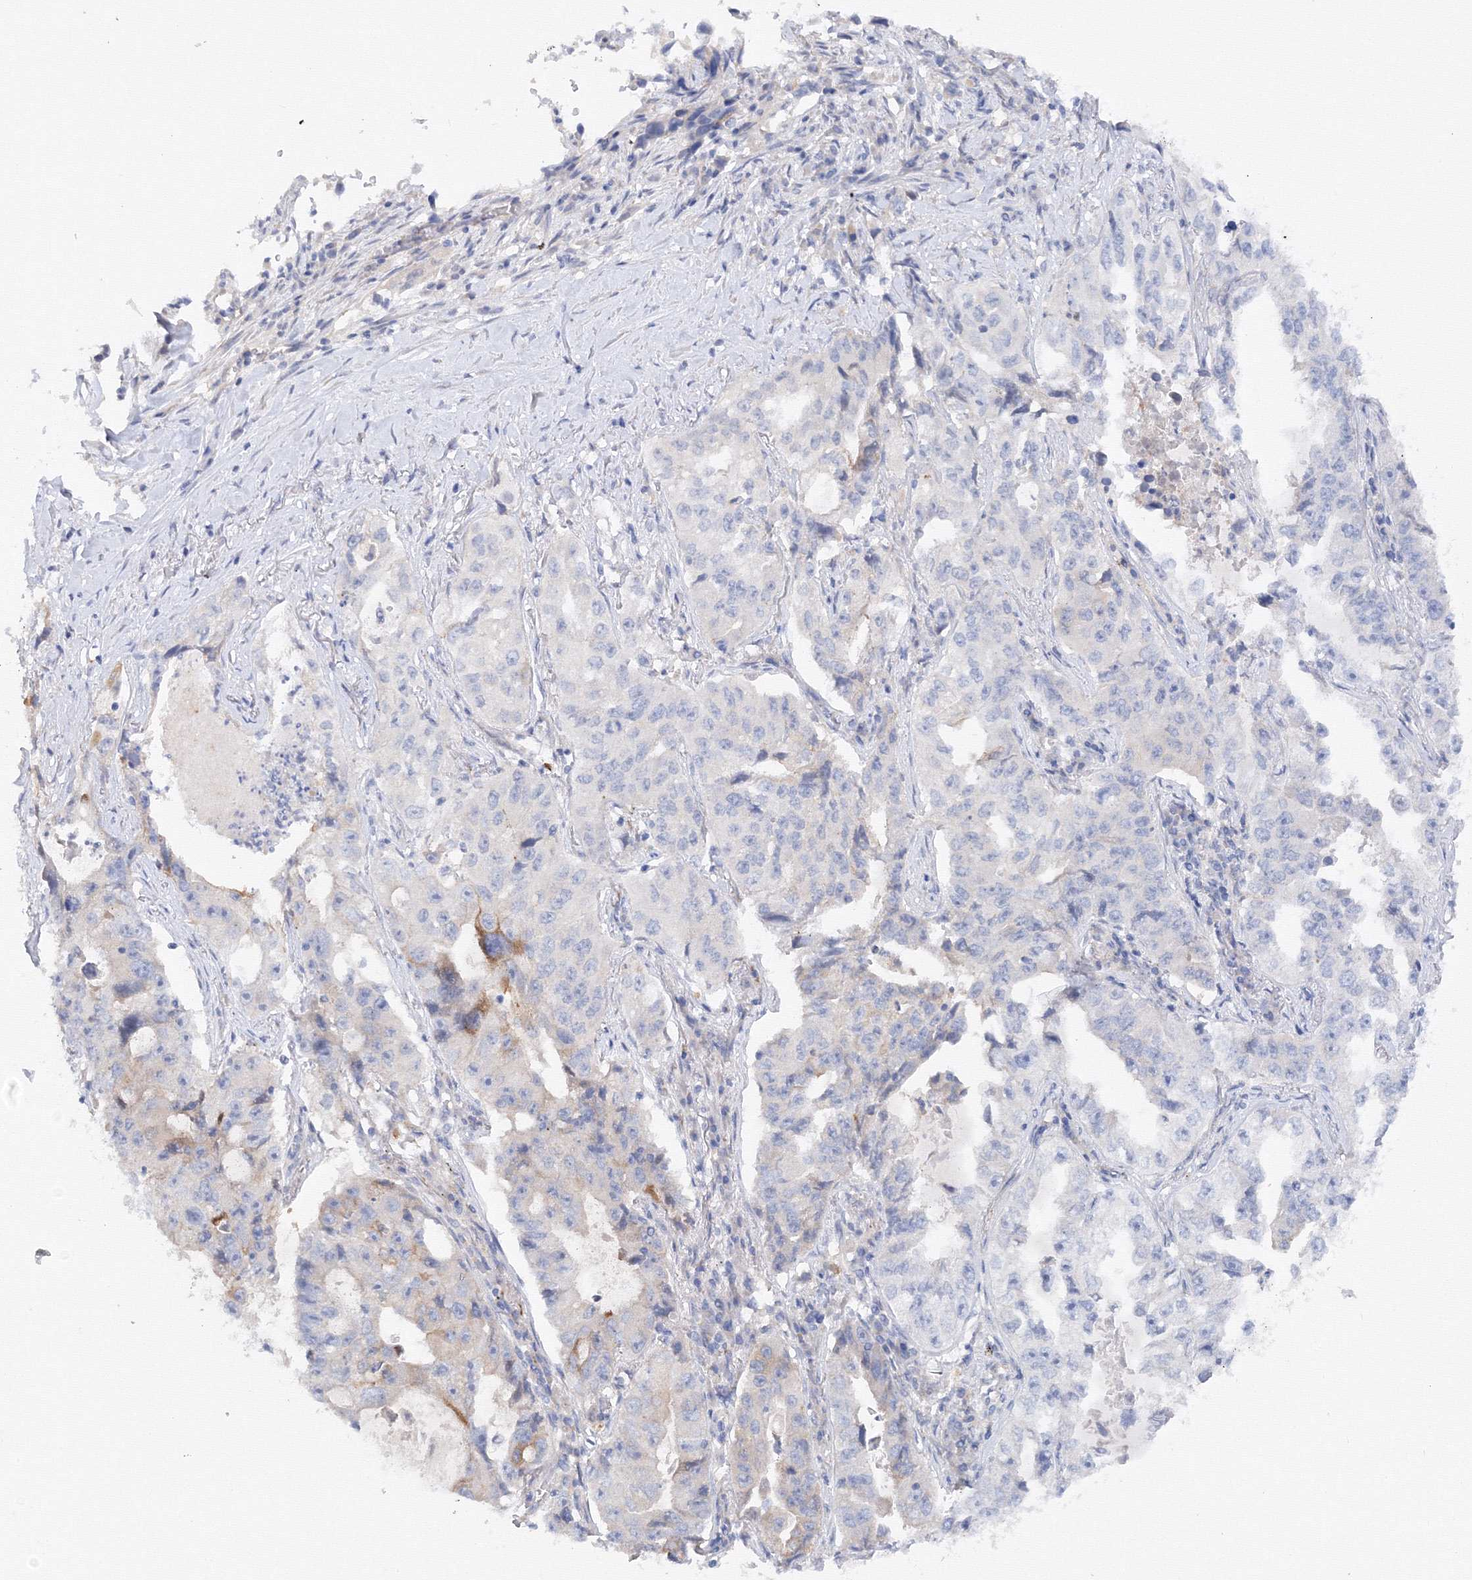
{"staining": {"intensity": "weak", "quantity": "<25%", "location": "cytoplasmic/membranous"}, "tissue": "lung cancer", "cell_type": "Tumor cells", "image_type": "cancer", "snomed": [{"axis": "morphology", "description": "Adenocarcinoma, NOS"}, {"axis": "topography", "description": "Lung"}], "caption": "The immunohistochemistry histopathology image has no significant expression in tumor cells of lung cancer tissue.", "gene": "DIS3L2", "patient": {"sex": "female", "age": 51}}